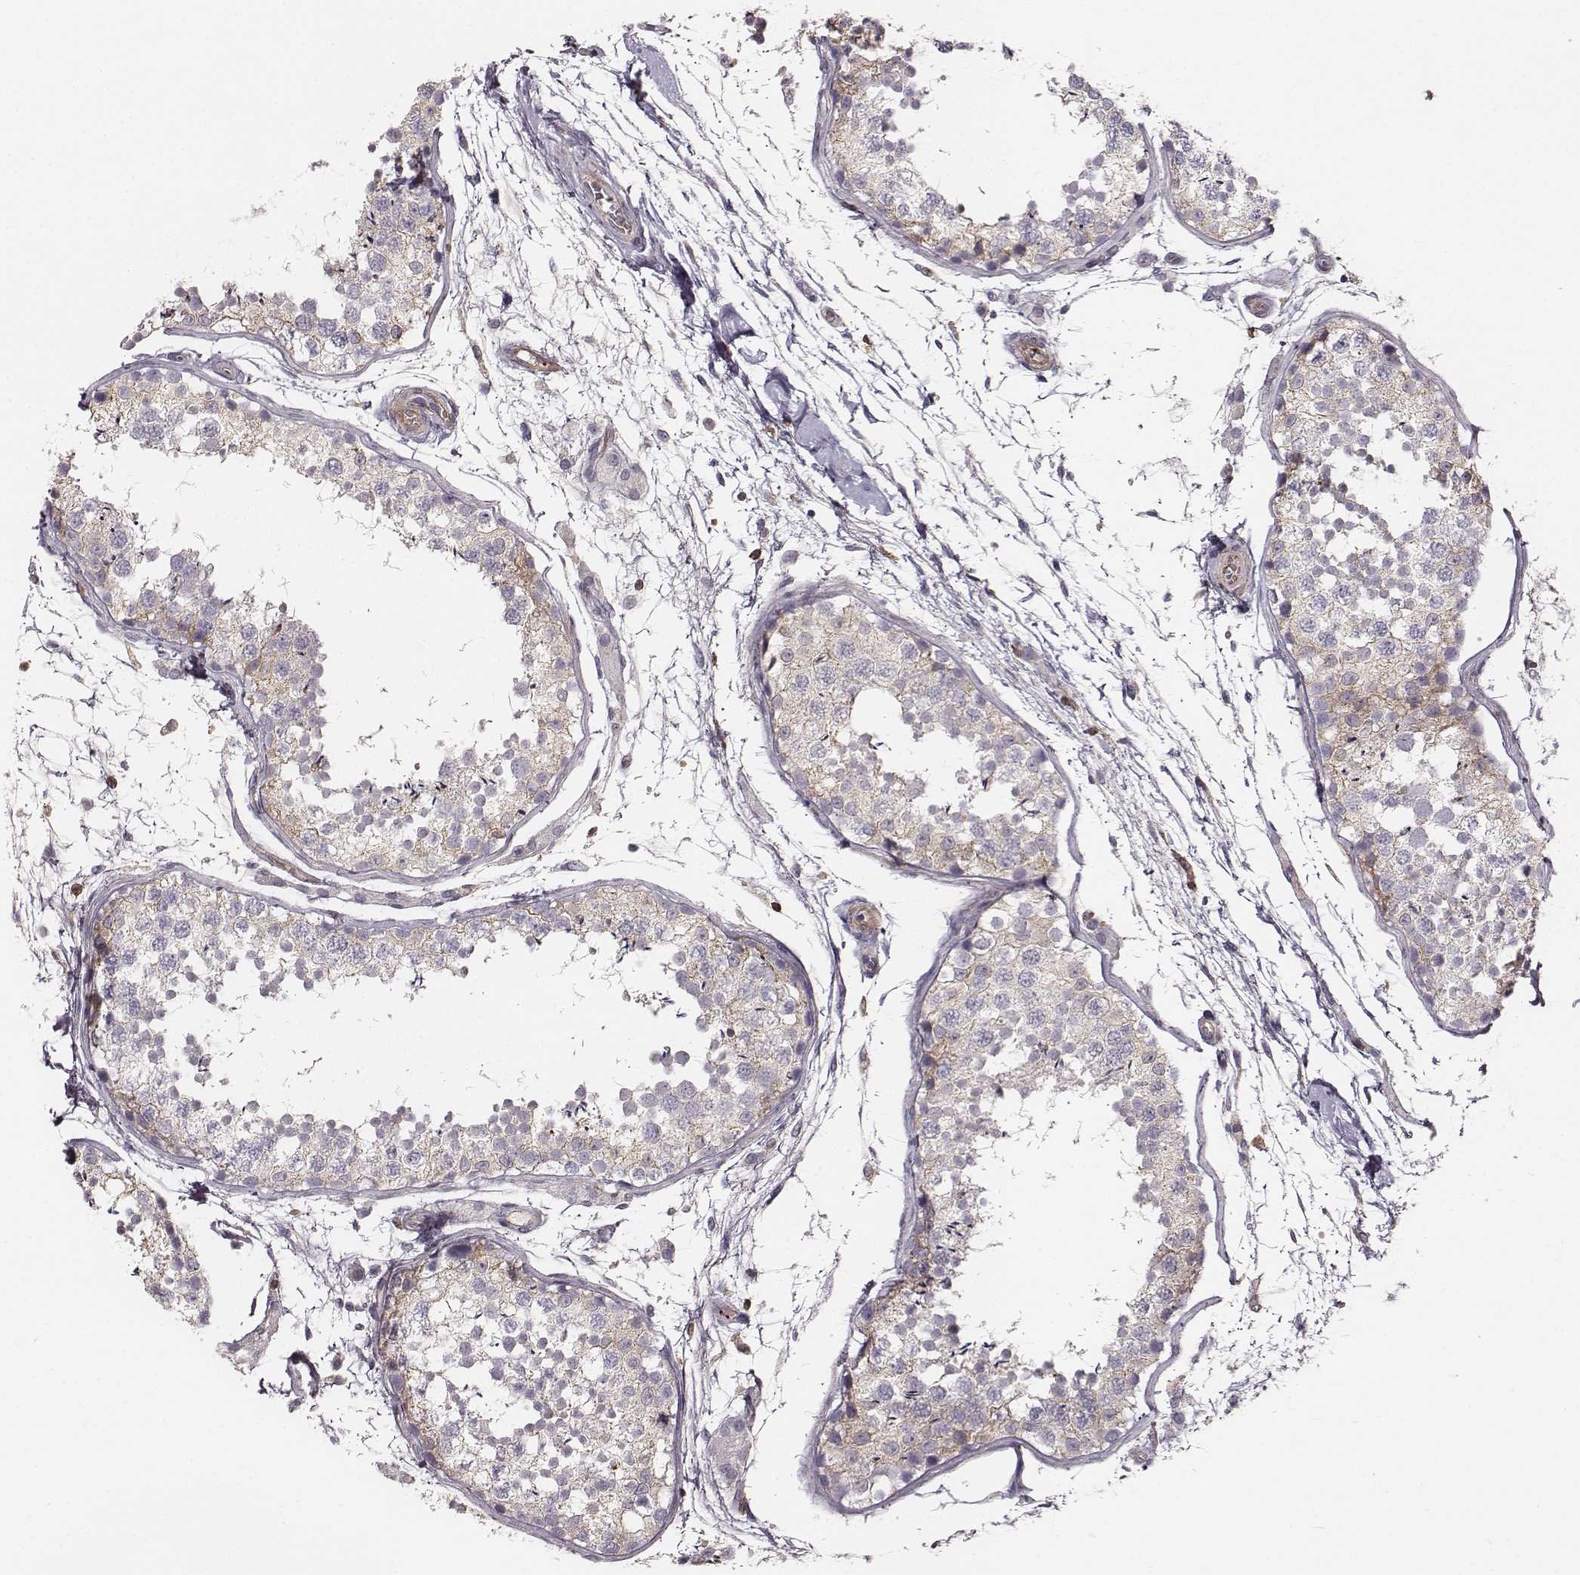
{"staining": {"intensity": "moderate", "quantity": "25%-75%", "location": "cytoplasmic/membranous"}, "tissue": "testis", "cell_type": "Cells in seminiferous ducts", "image_type": "normal", "snomed": [{"axis": "morphology", "description": "Normal tissue, NOS"}, {"axis": "topography", "description": "Testis"}], "caption": "Immunohistochemistry staining of unremarkable testis, which exhibits medium levels of moderate cytoplasmic/membranous positivity in approximately 25%-75% of cells in seminiferous ducts indicating moderate cytoplasmic/membranous protein positivity. The staining was performed using DAB (brown) for protein detection and nuclei were counterstained in hematoxylin (blue).", "gene": "ZYX", "patient": {"sex": "male", "age": 29}}